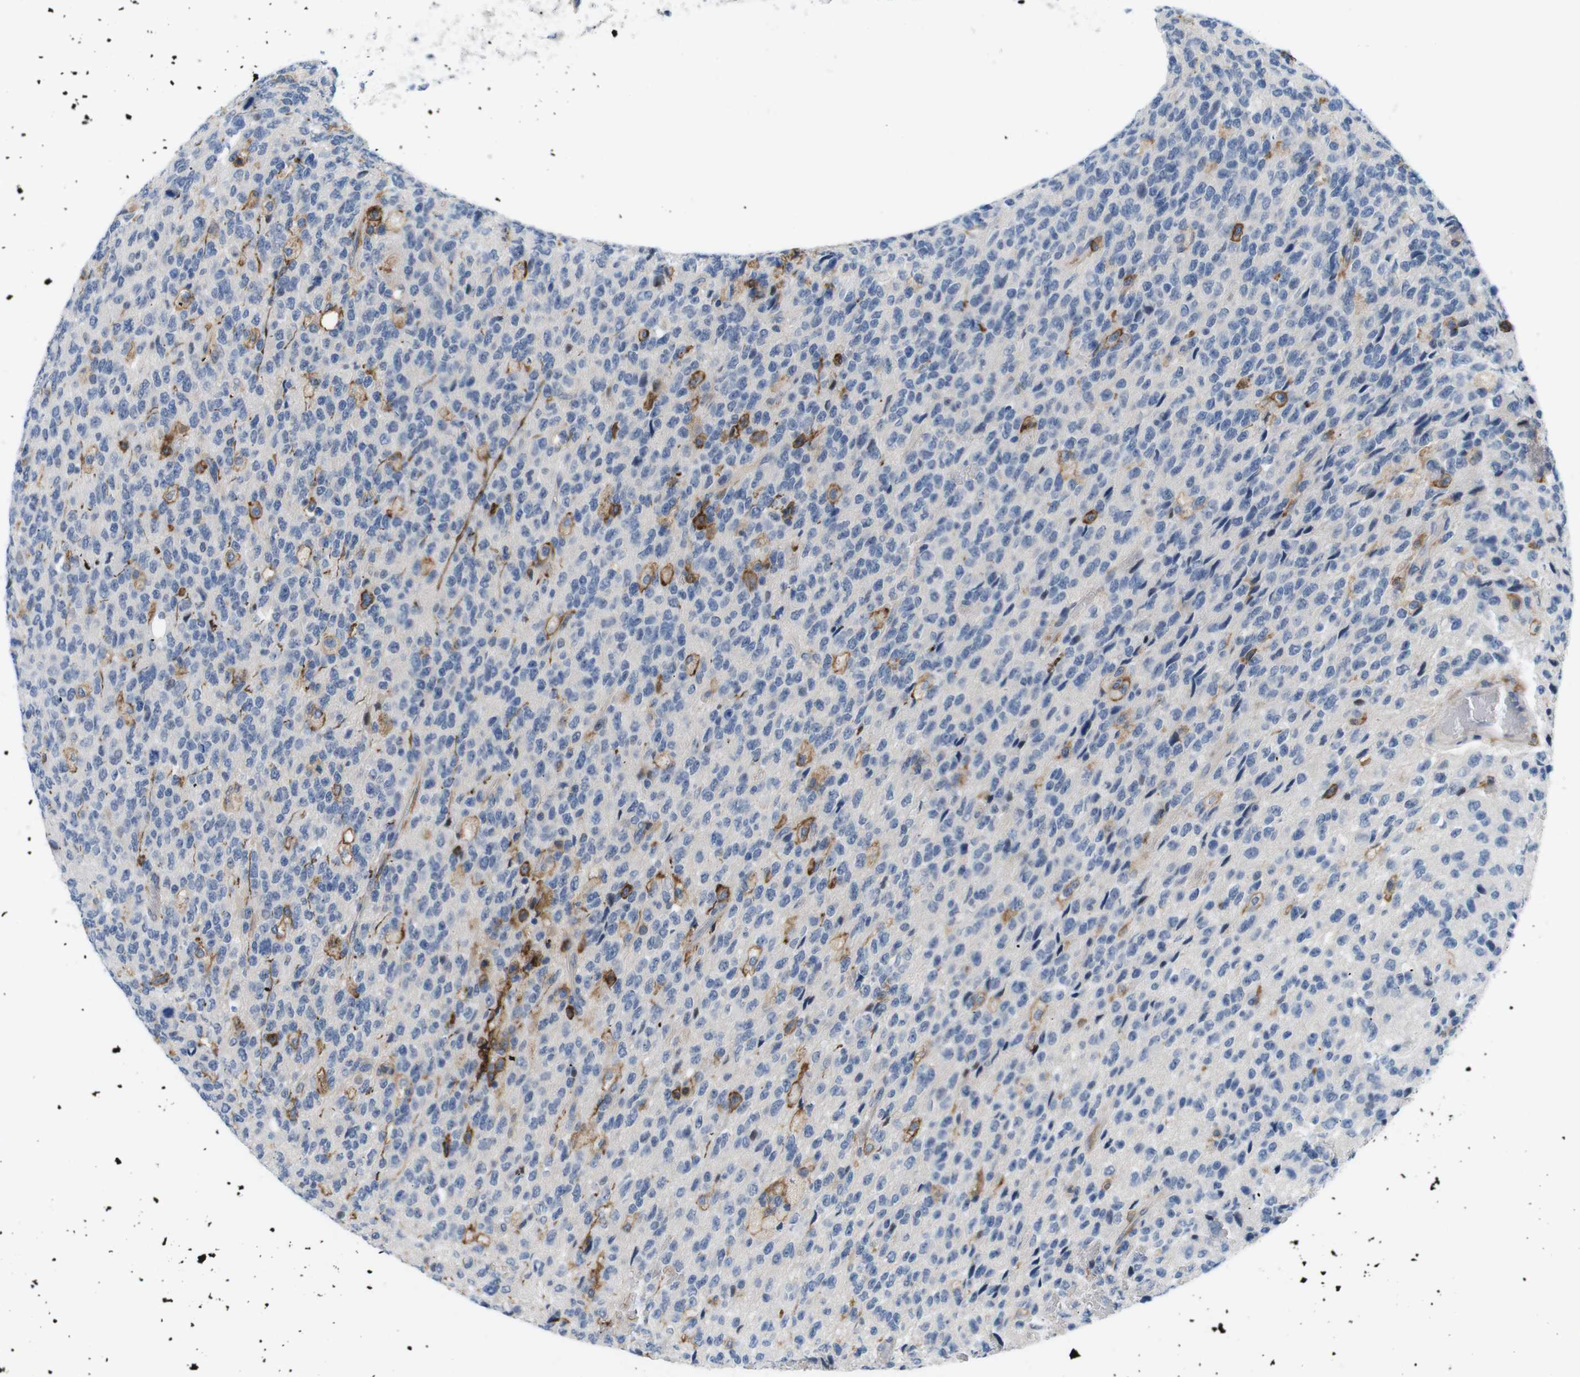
{"staining": {"intensity": "negative", "quantity": "none", "location": "none"}, "tissue": "glioma", "cell_type": "Tumor cells", "image_type": "cancer", "snomed": [{"axis": "morphology", "description": "Glioma, malignant, High grade"}, {"axis": "topography", "description": "pancreas cauda"}], "caption": "An IHC photomicrograph of glioma is shown. There is no staining in tumor cells of glioma. (DAB immunohistochemistry (IHC) visualized using brightfield microscopy, high magnification).", "gene": "CD300C", "patient": {"sex": "male", "age": 60}}